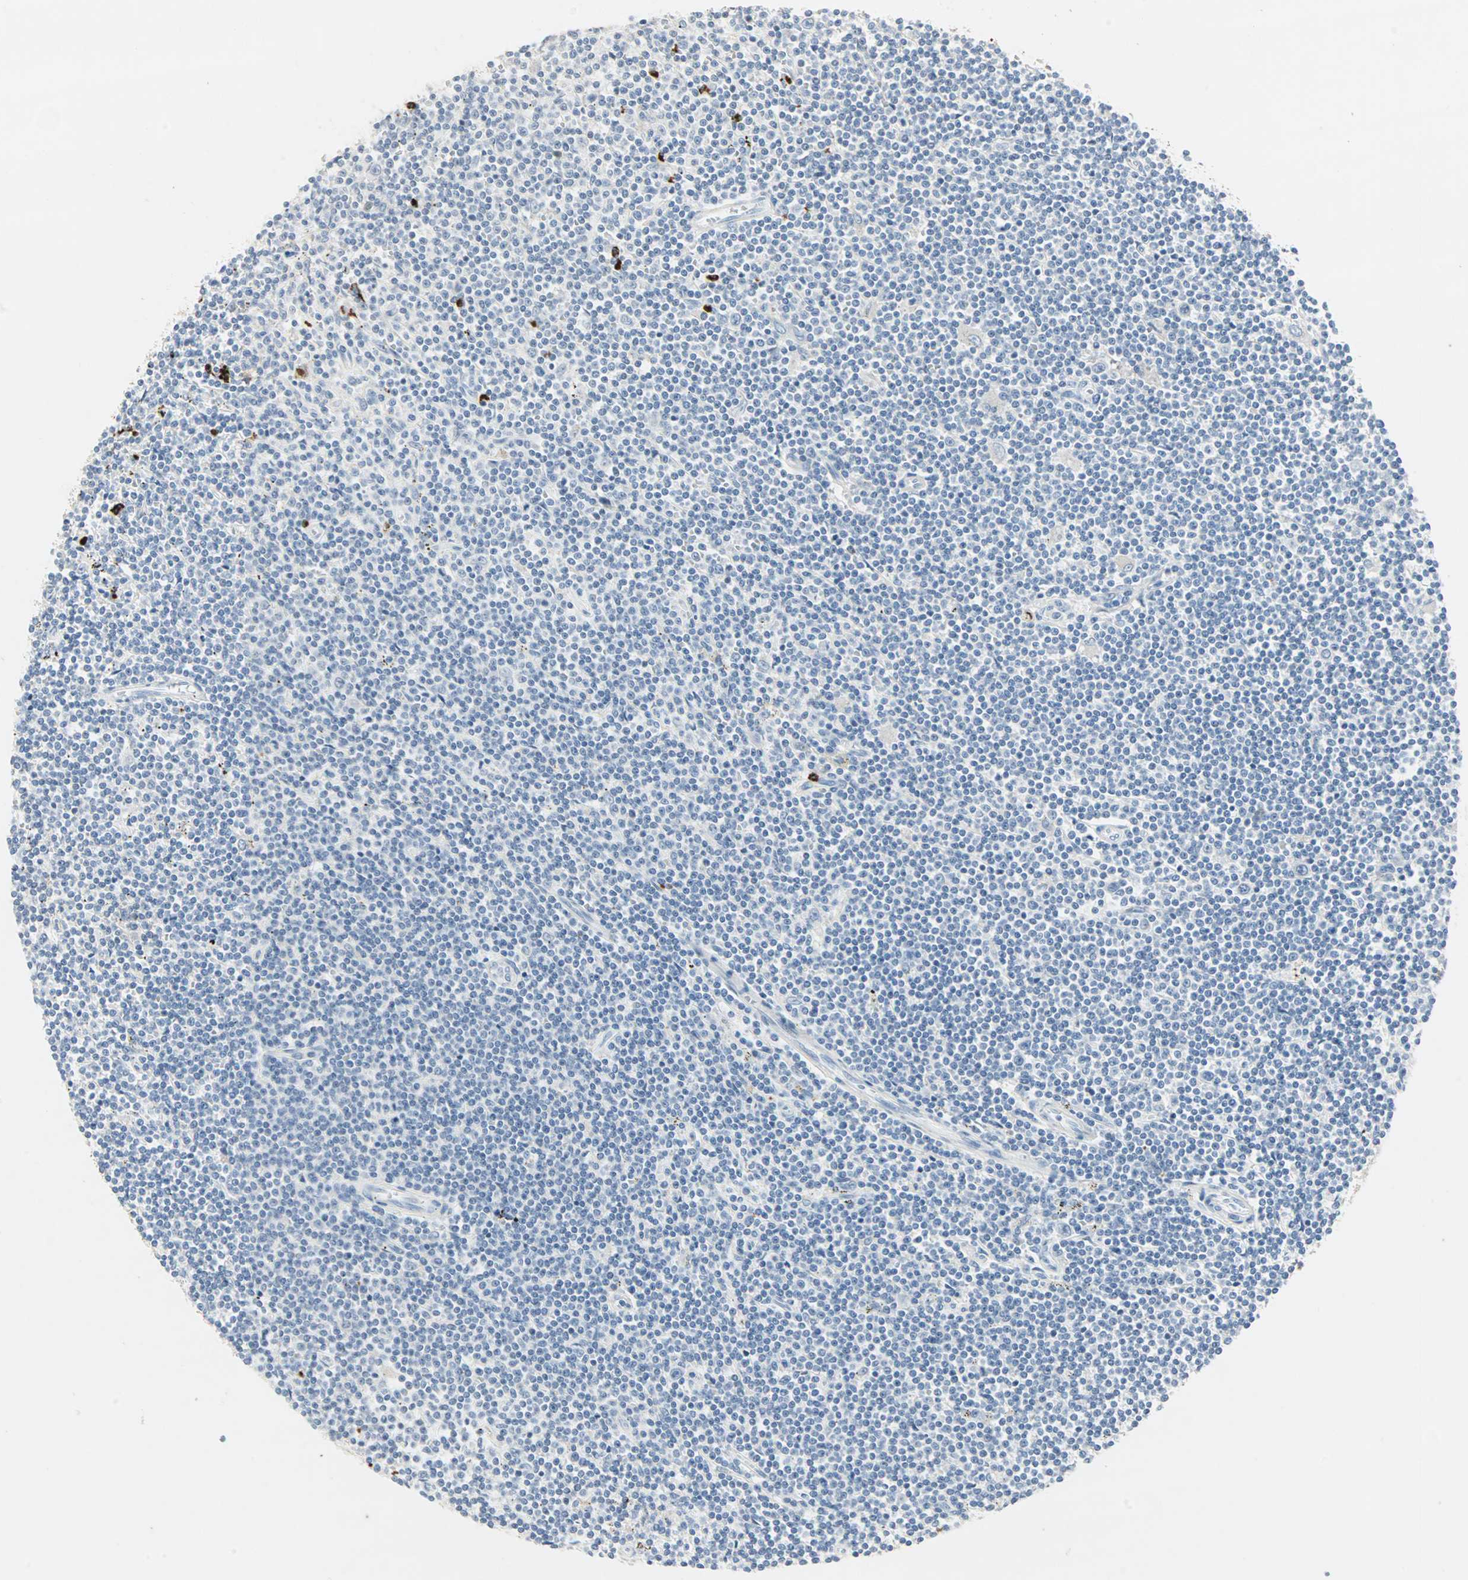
{"staining": {"intensity": "negative", "quantity": "none", "location": "none"}, "tissue": "lymphoma", "cell_type": "Tumor cells", "image_type": "cancer", "snomed": [{"axis": "morphology", "description": "Malignant lymphoma, non-Hodgkin's type, Low grade"}, {"axis": "topography", "description": "Spleen"}], "caption": "This histopathology image is of lymphoma stained with immunohistochemistry to label a protein in brown with the nuclei are counter-stained blue. There is no positivity in tumor cells.", "gene": "CEACAM6", "patient": {"sex": "male", "age": 76}}